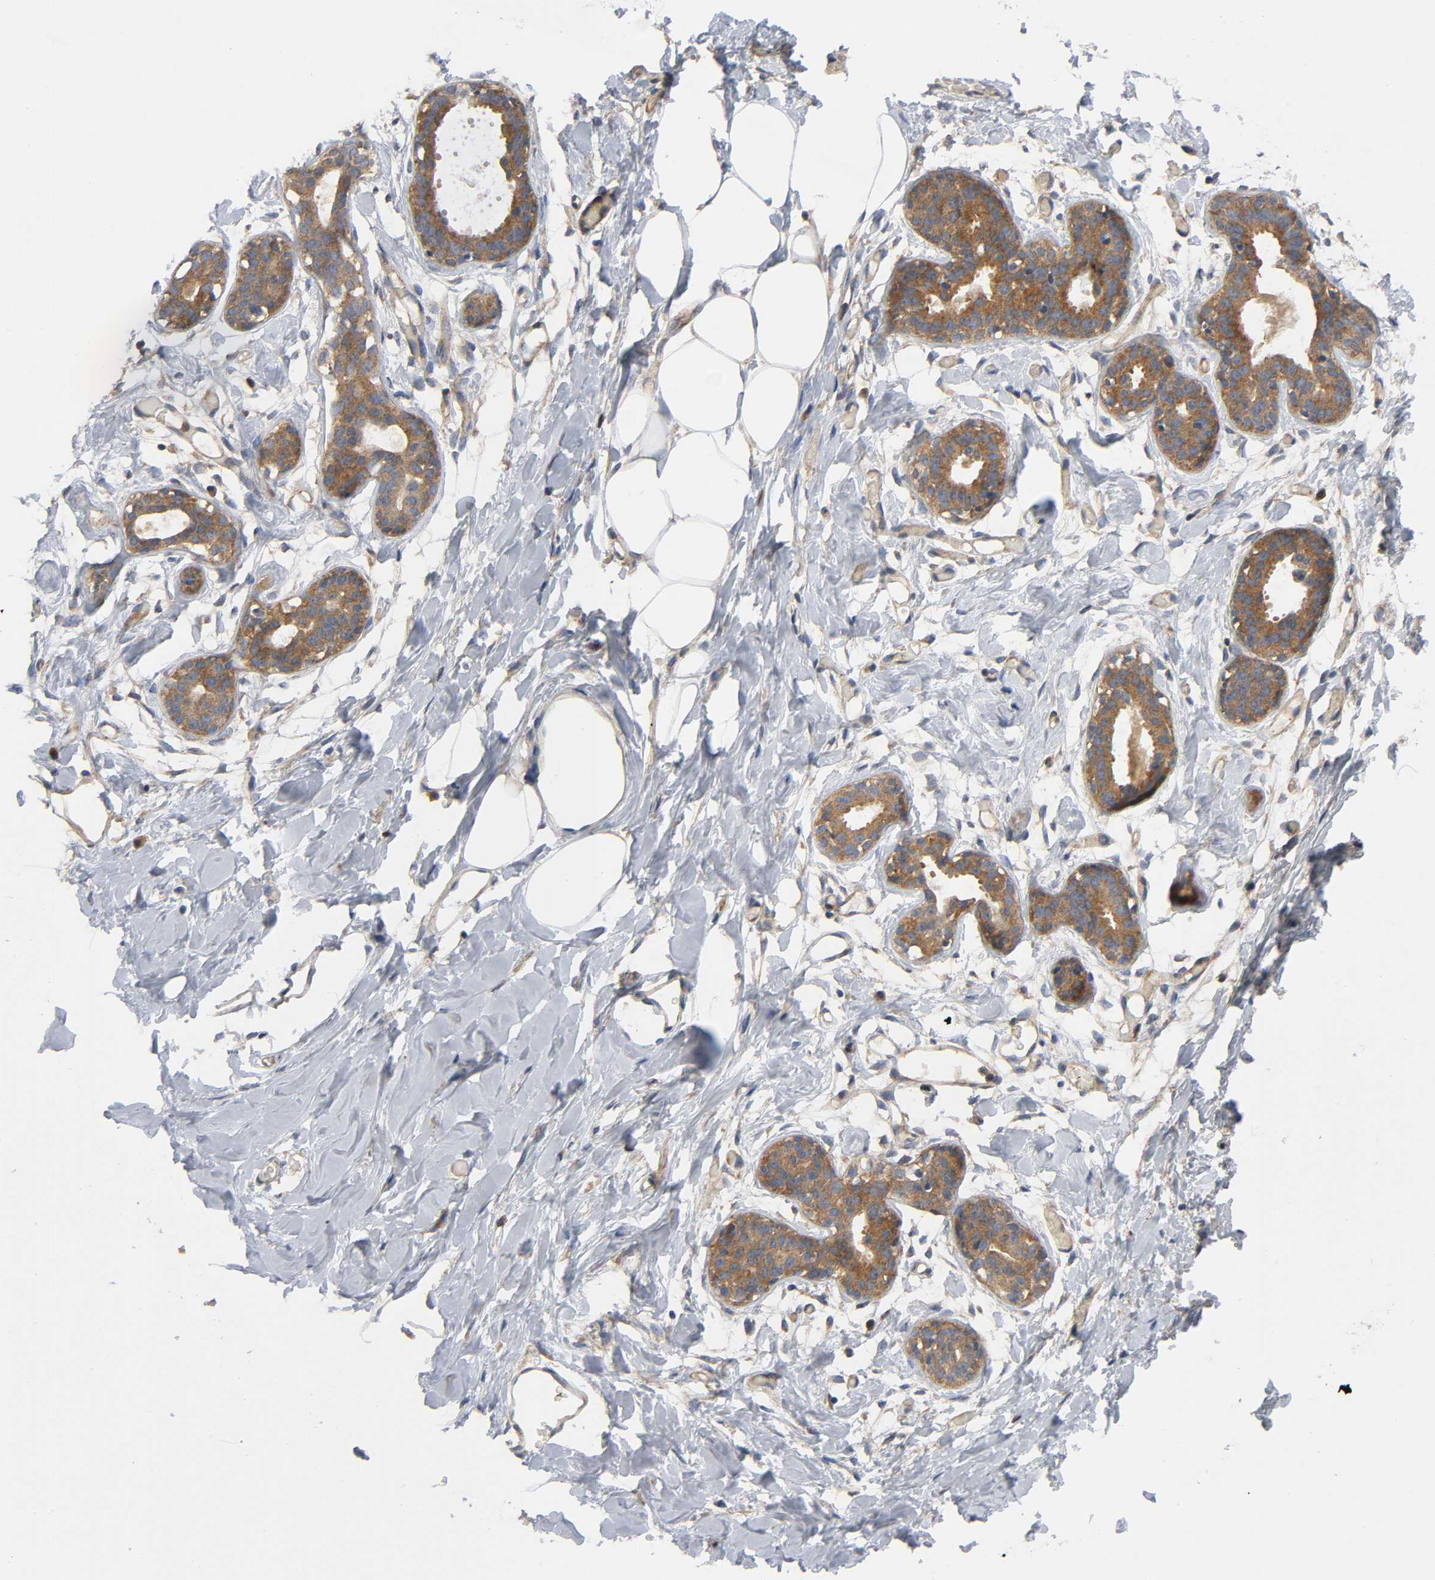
{"staining": {"intensity": "weak", "quantity": "<25%", "location": "cytoplasmic/membranous"}, "tissue": "breast", "cell_type": "Adipocytes", "image_type": "normal", "snomed": [{"axis": "morphology", "description": "Normal tissue, NOS"}, {"axis": "topography", "description": "Breast"}, {"axis": "topography", "description": "Adipose tissue"}], "caption": "DAB immunohistochemical staining of benign human breast reveals no significant expression in adipocytes. (Immunohistochemistry (ihc), brightfield microscopy, high magnification).", "gene": "HDAC6", "patient": {"sex": "female", "age": 25}}